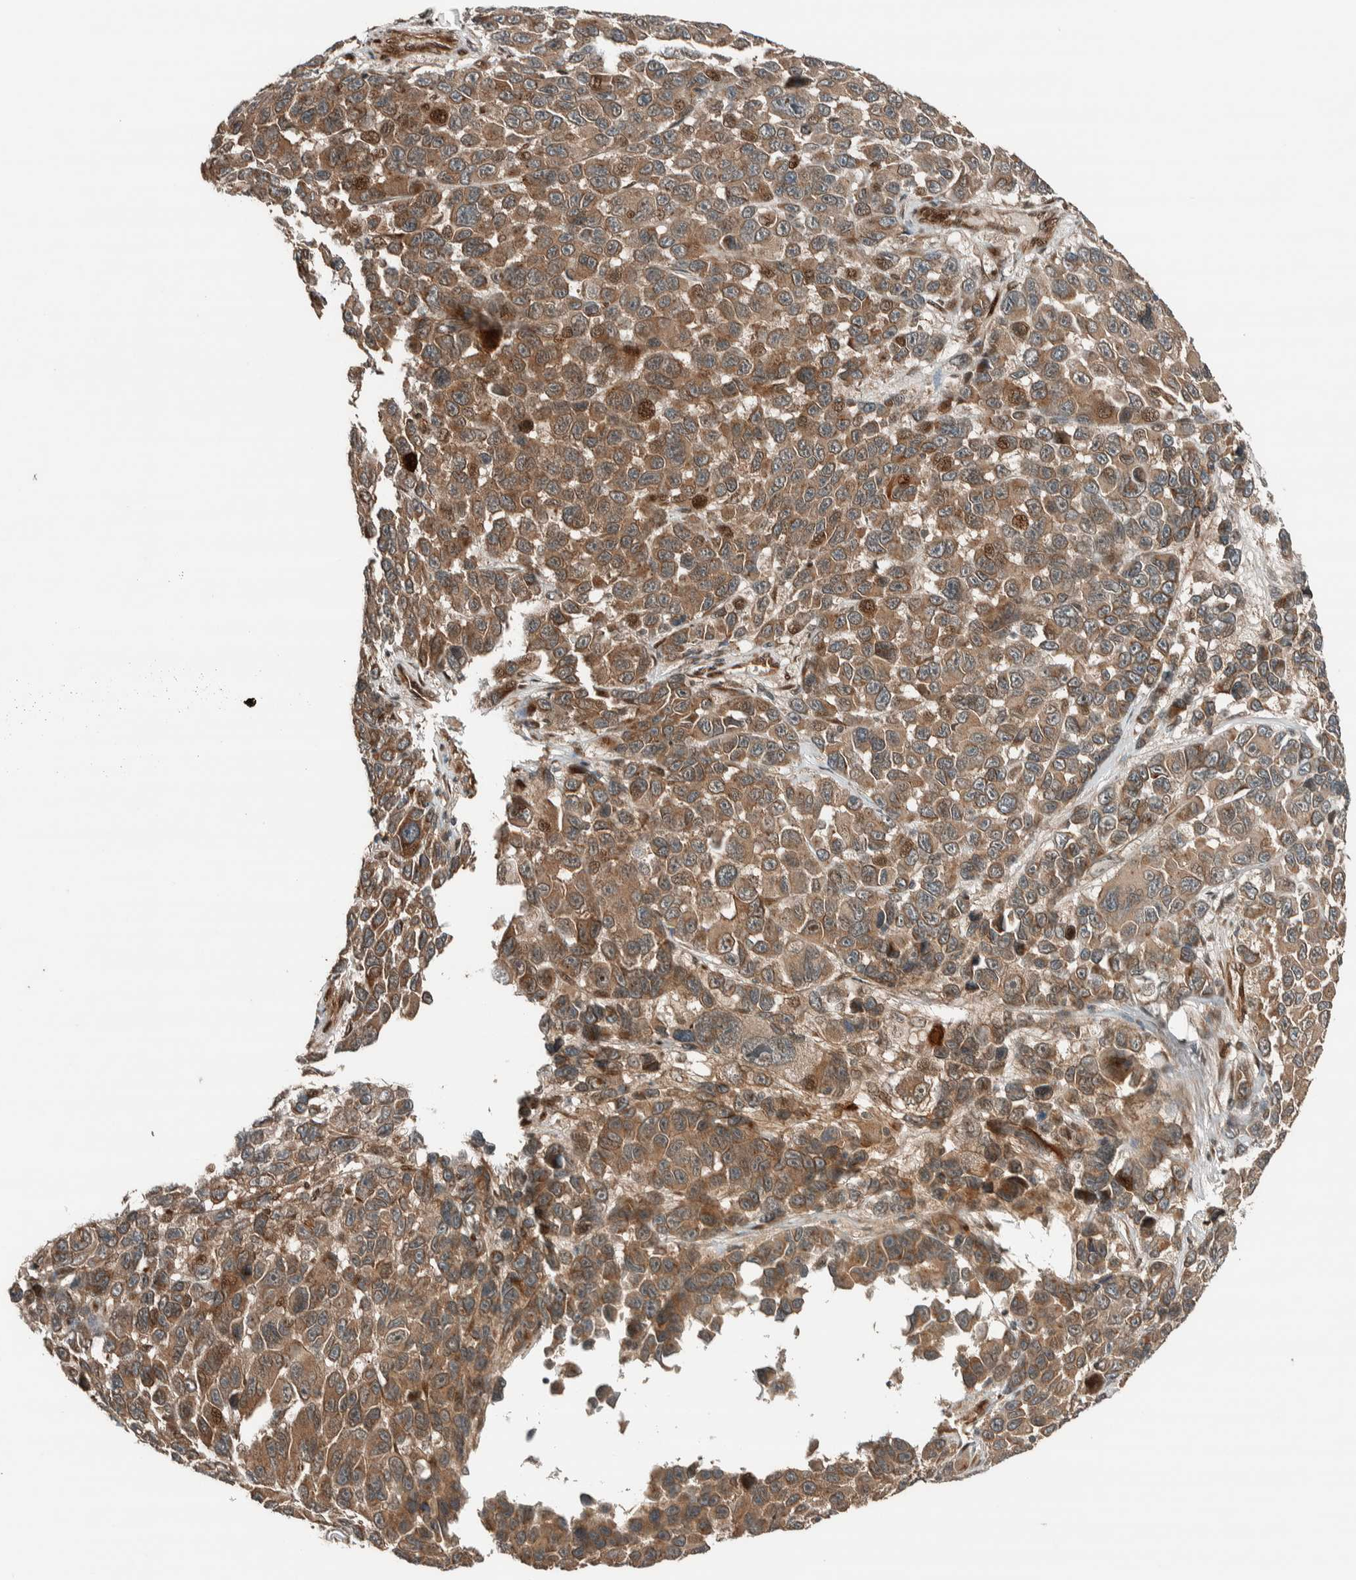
{"staining": {"intensity": "moderate", "quantity": ">75%", "location": "cytoplasmic/membranous,nuclear"}, "tissue": "melanoma", "cell_type": "Tumor cells", "image_type": "cancer", "snomed": [{"axis": "morphology", "description": "Malignant melanoma, NOS"}, {"axis": "topography", "description": "Skin"}], "caption": "Immunohistochemistry (IHC) histopathology image of human melanoma stained for a protein (brown), which shows medium levels of moderate cytoplasmic/membranous and nuclear staining in about >75% of tumor cells.", "gene": "STXBP4", "patient": {"sex": "male", "age": 53}}